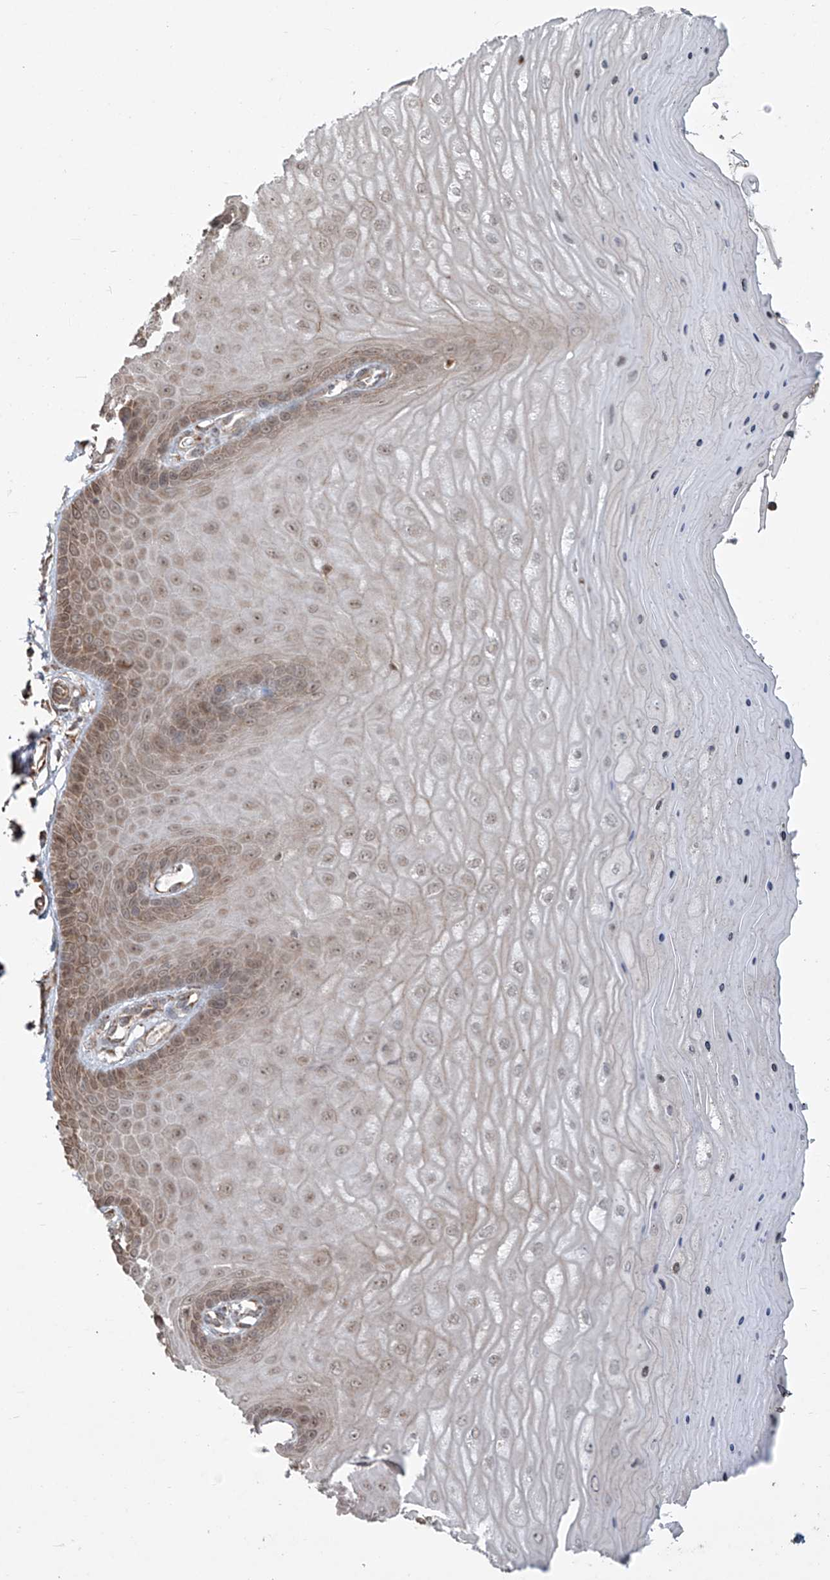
{"staining": {"intensity": "weak", "quantity": ">75%", "location": "cytoplasmic/membranous"}, "tissue": "cervix", "cell_type": "Glandular cells", "image_type": "normal", "snomed": [{"axis": "morphology", "description": "Normal tissue, NOS"}, {"axis": "topography", "description": "Cervix"}], "caption": "Immunohistochemistry photomicrograph of unremarkable cervix stained for a protein (brown), which exhibits low levels of weak cytoplasmic/membranous staining in approximately >75% of glandular cells.", "gene": "PLEKHM3", "patient": {"sex": "female", "age": 55}}